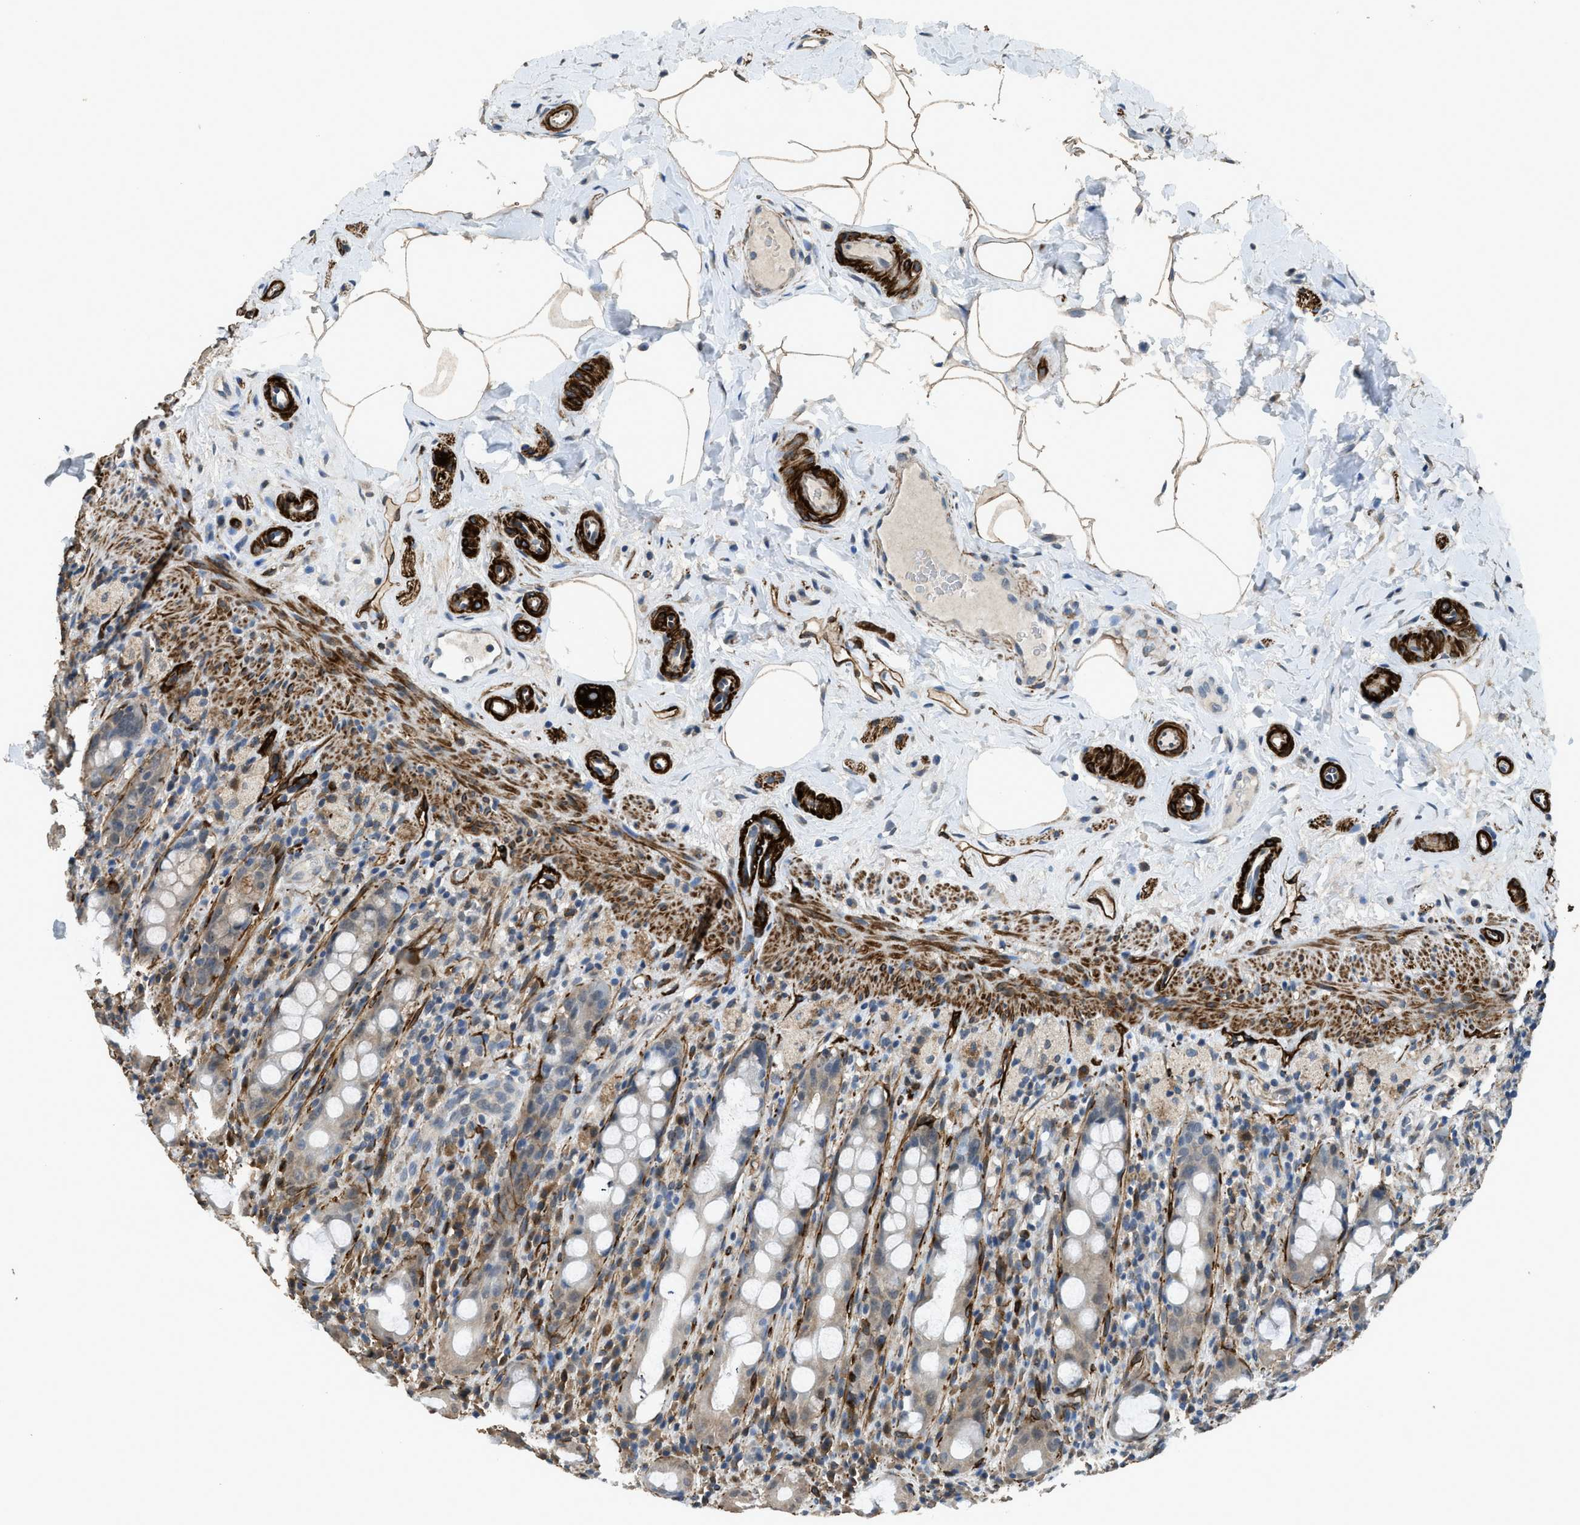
{"staining": {"intensity": "weak", "quantity": "<25%", "location": "cytoplasmic/membranous"}, "tissue": "rectum", "cell_type": "Glandular cells", "image_type": "normal", "snomed": [{"axis": "morphology", "description": "Normal tissue, NOS"}, {"axis": "topography", "description": "Rectum"}], "caption": "The photomicrograph demonstrates no significant staining in glandular cells of rectum. (Immunohistochemistry (ihc), brightfield microscopy, high magnification).", "gene": "SYNM", "patient": {"sex": "male", "age": 44}}